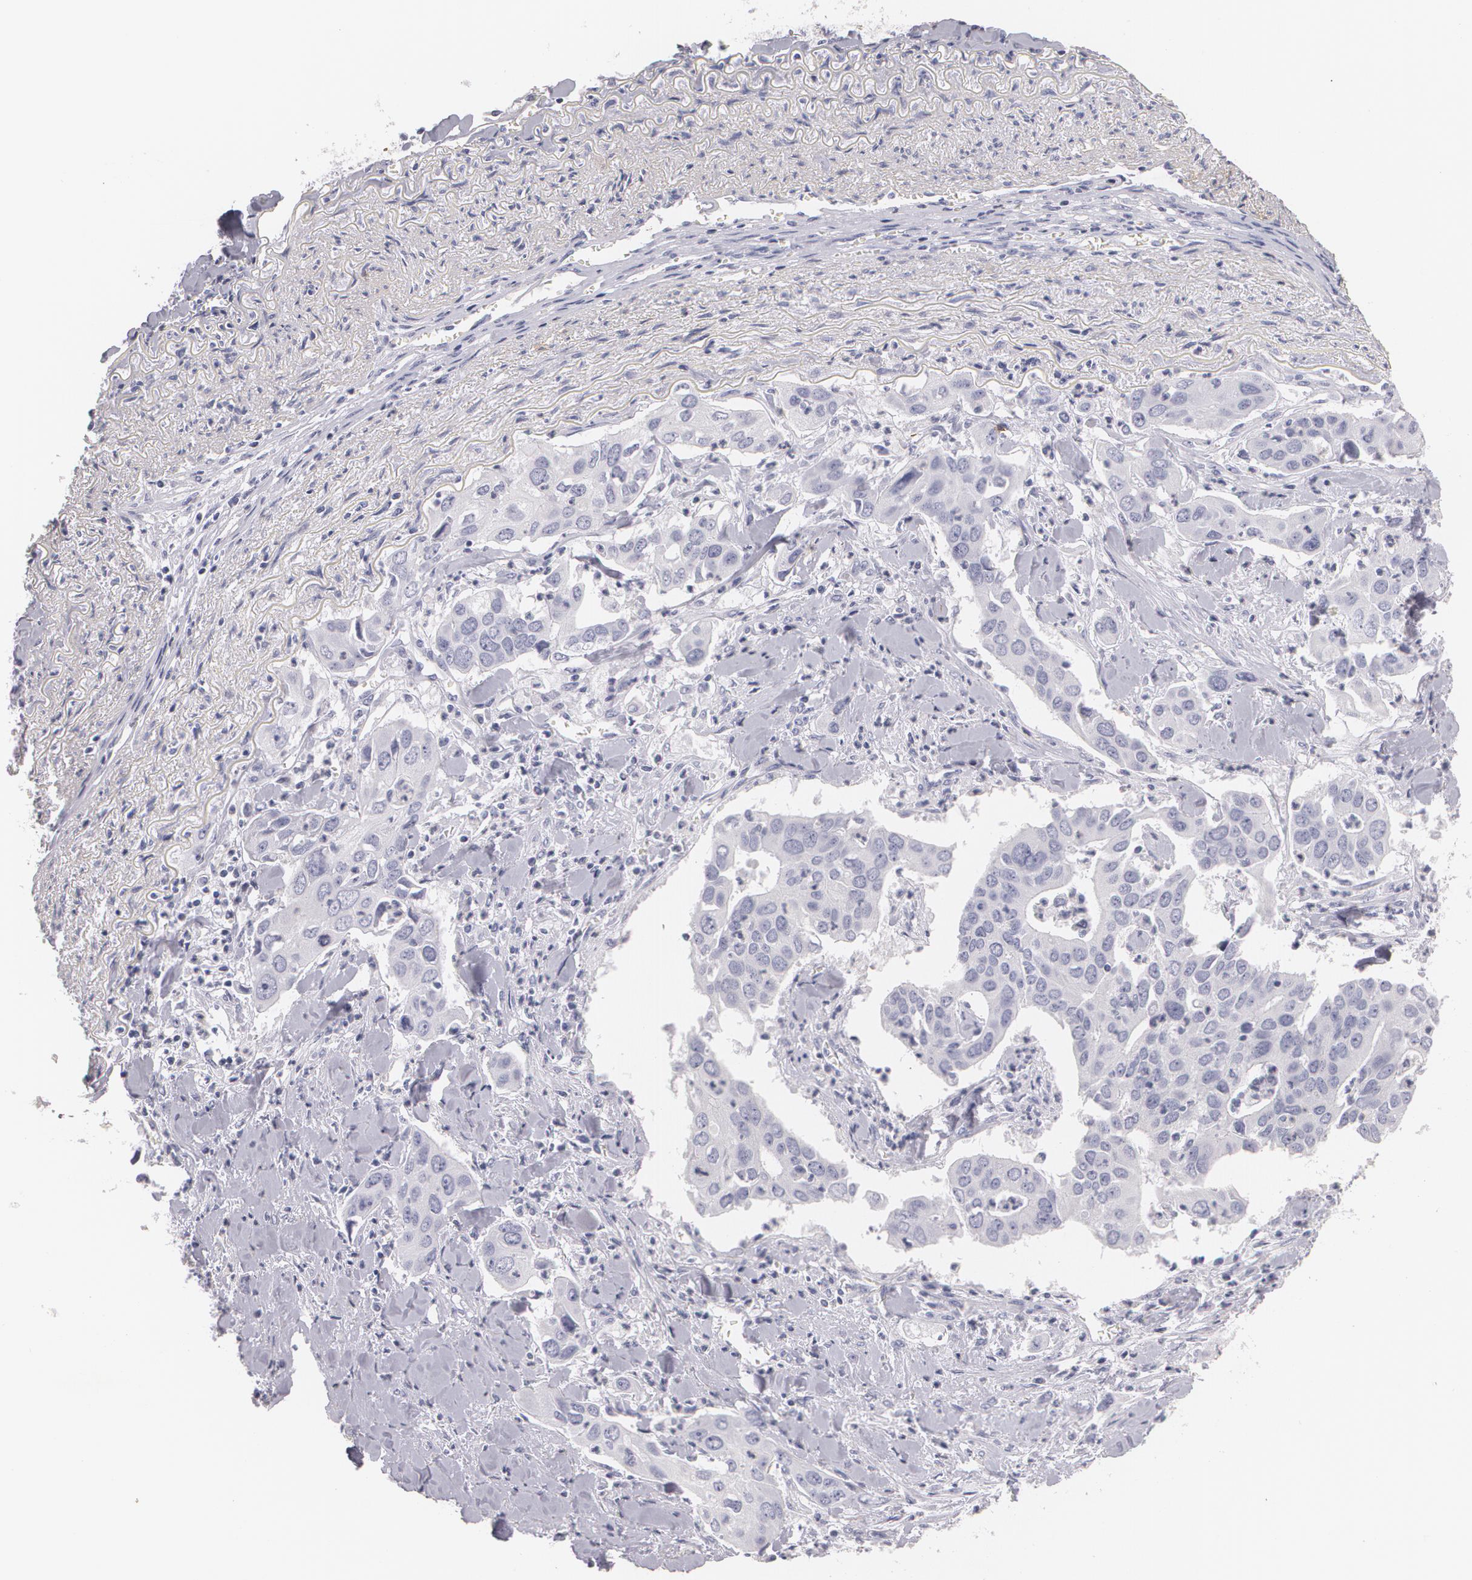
{"staining": {"intensity": "negative", "quantity": "none", "location": "none"}, "tissue": "lung cancer", "cell_type": "Tumor cells", "image_type": "cancer", "snomed": [{"axis": "morphology", "description": "Adenocarcinoma, NOS"}, {"axis": "topography", "description": "Lung"}], "caption": "Lung cancer (adenocarcinoma) was stained to show a protein in brown. There is no significant expression in tumor cells.", "gene": "NGFR", "patient": {"sex": "male", "age": 48}}